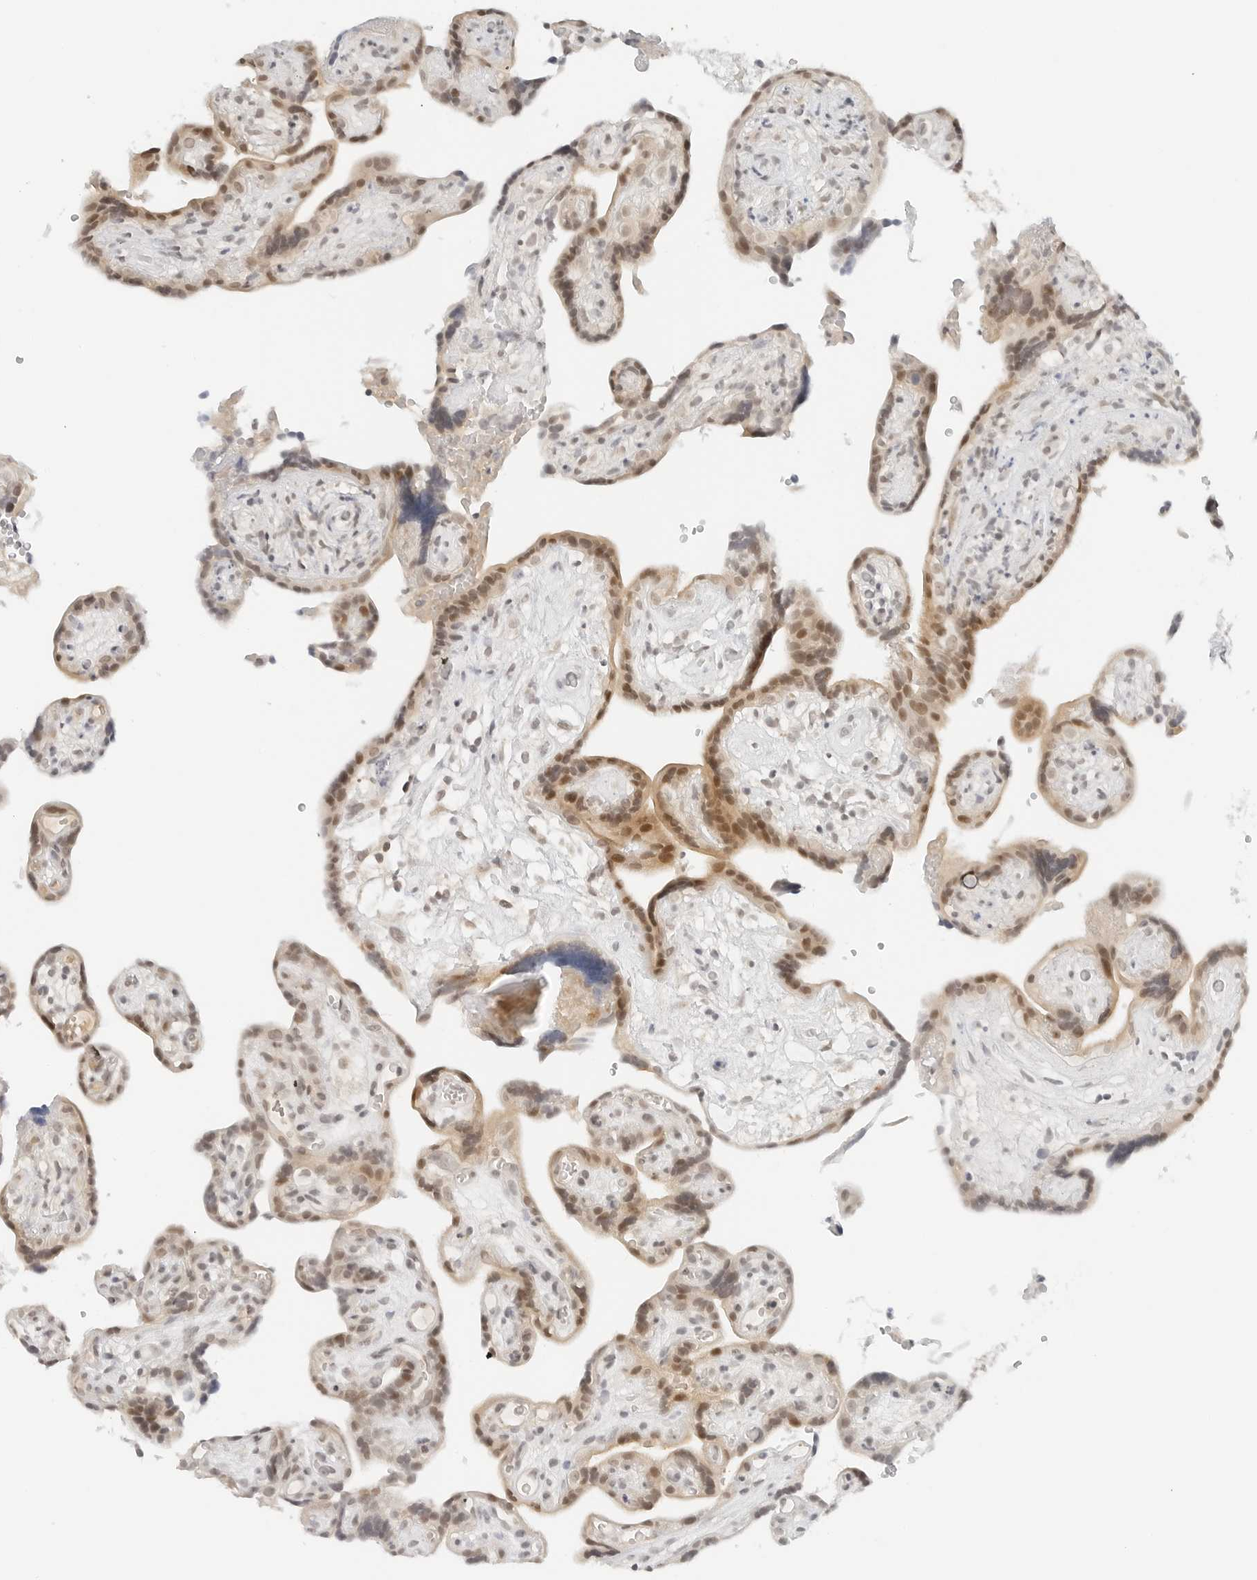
{"staining": {"intensity": "moderate", "quantity": "25%-75%", "location": "cytoplasmic/membranous"}, "tissue": "placenta", "cell_type": "Decidual cells", "image_type": "normal", "snomed": [{"axis": "morphology", "description": "Normal tissue, NOS"}, {"axis": "topography", "description": "Placenta"}], "caption": "This histopathology image shows IHC staining of benign human placenta, with medium moderate cytoplasmic/membranous positivity in approximately 25%-75% of decidual cells.", "gene": "NEO1", "patient": {"sex": "female", "age": 30}}